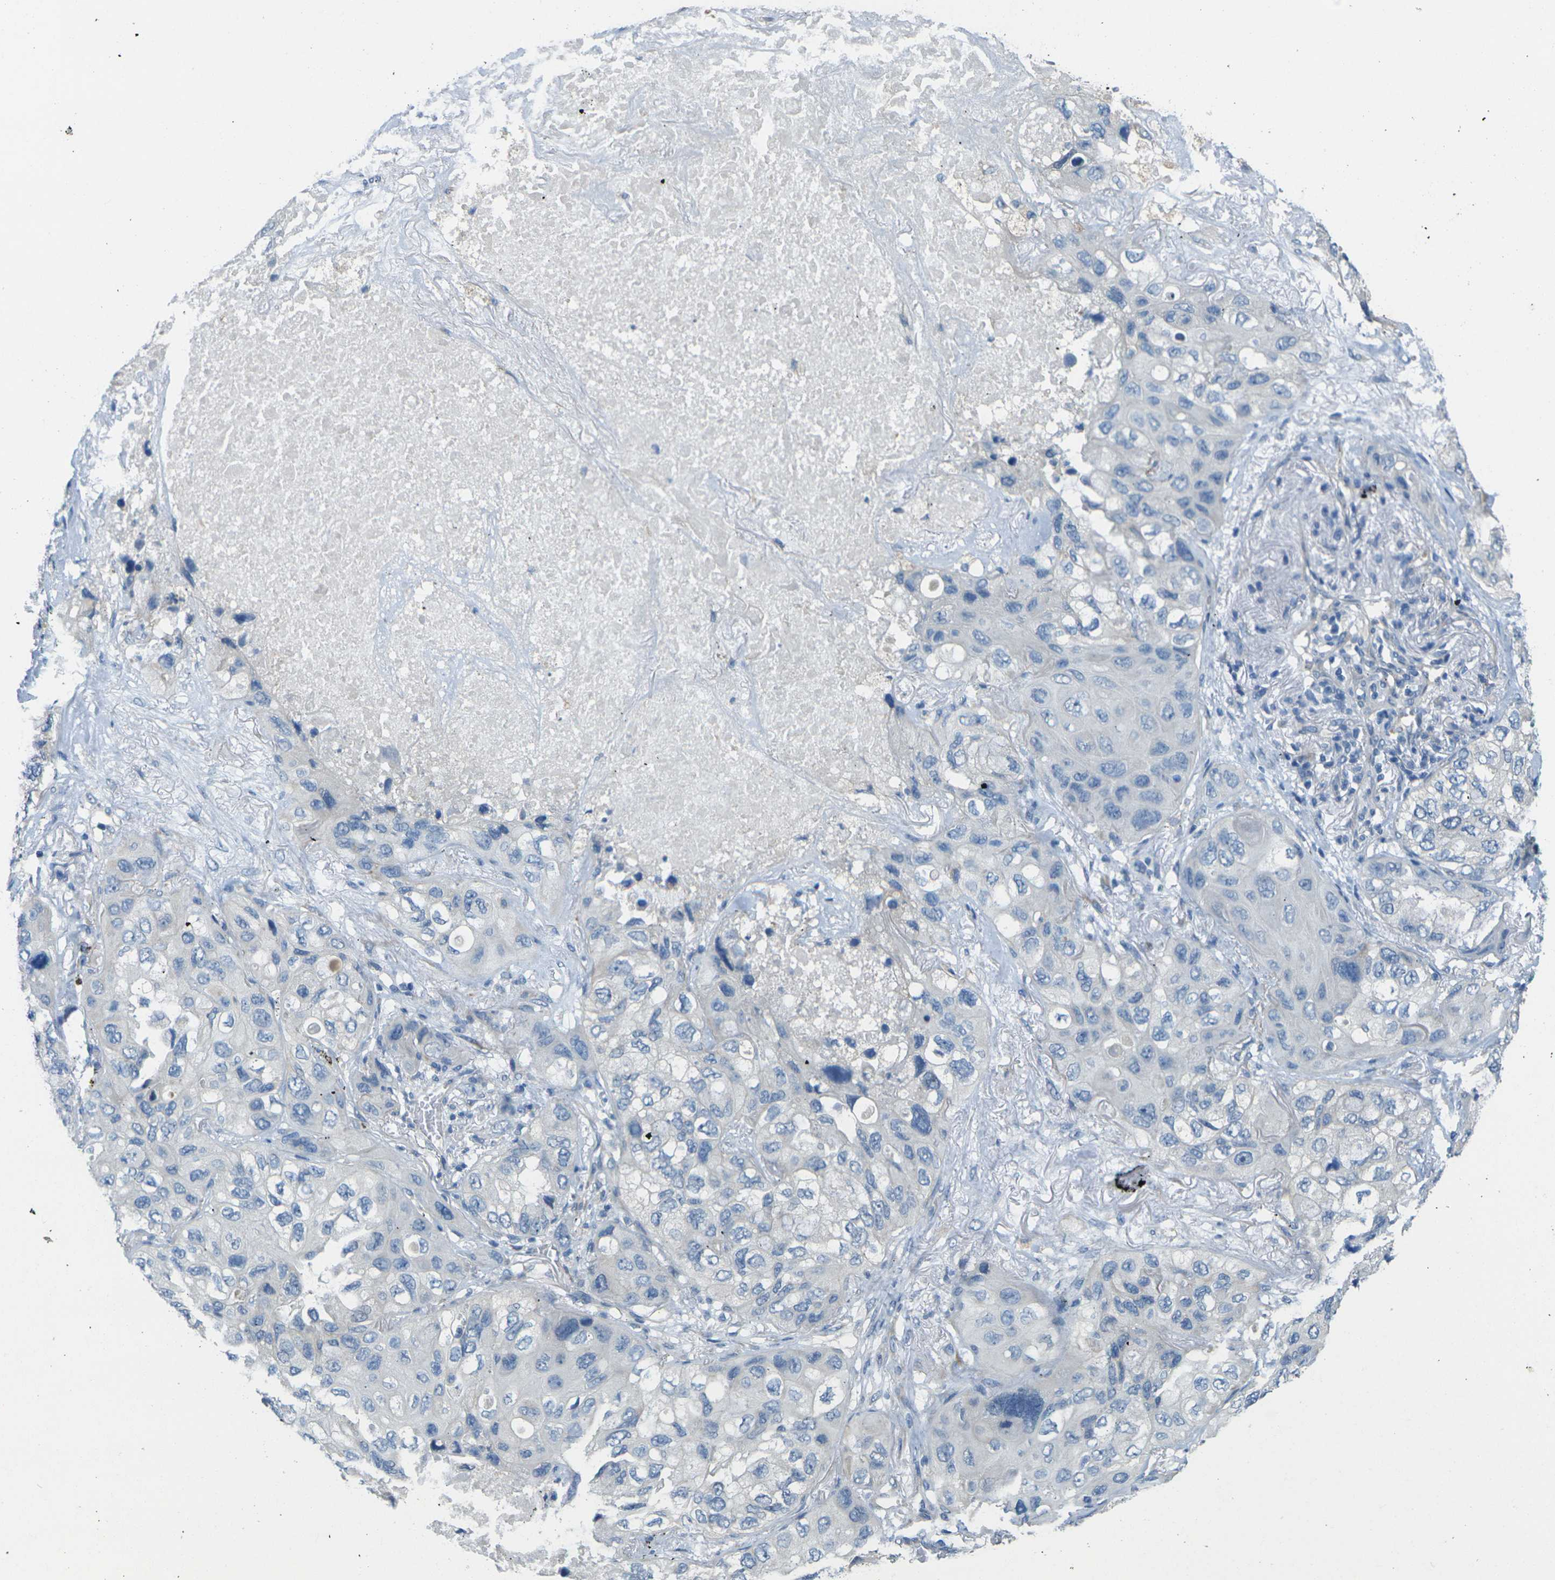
{"staining": {"intensity": "negative", "quantity": "none", "location": "none"}, "tissue": "lung cancer", "cell_type": "Tumor cells", "image_type": "cancer", "snomed": [{"axis": "morphology", "description": "Squamous cell carcinoma, NOS"}, {"axis": "topography", "description": "Lung"}], "caption": "This micrograph is of squamous cell carcinoma (lung) stained with IHC to label a protein in brown with the nuclei are counter-stained blue. There is no positivity in tumor cells.", "gene": "CYP2C8", "patient": {"sex": "female", "age": 73}}